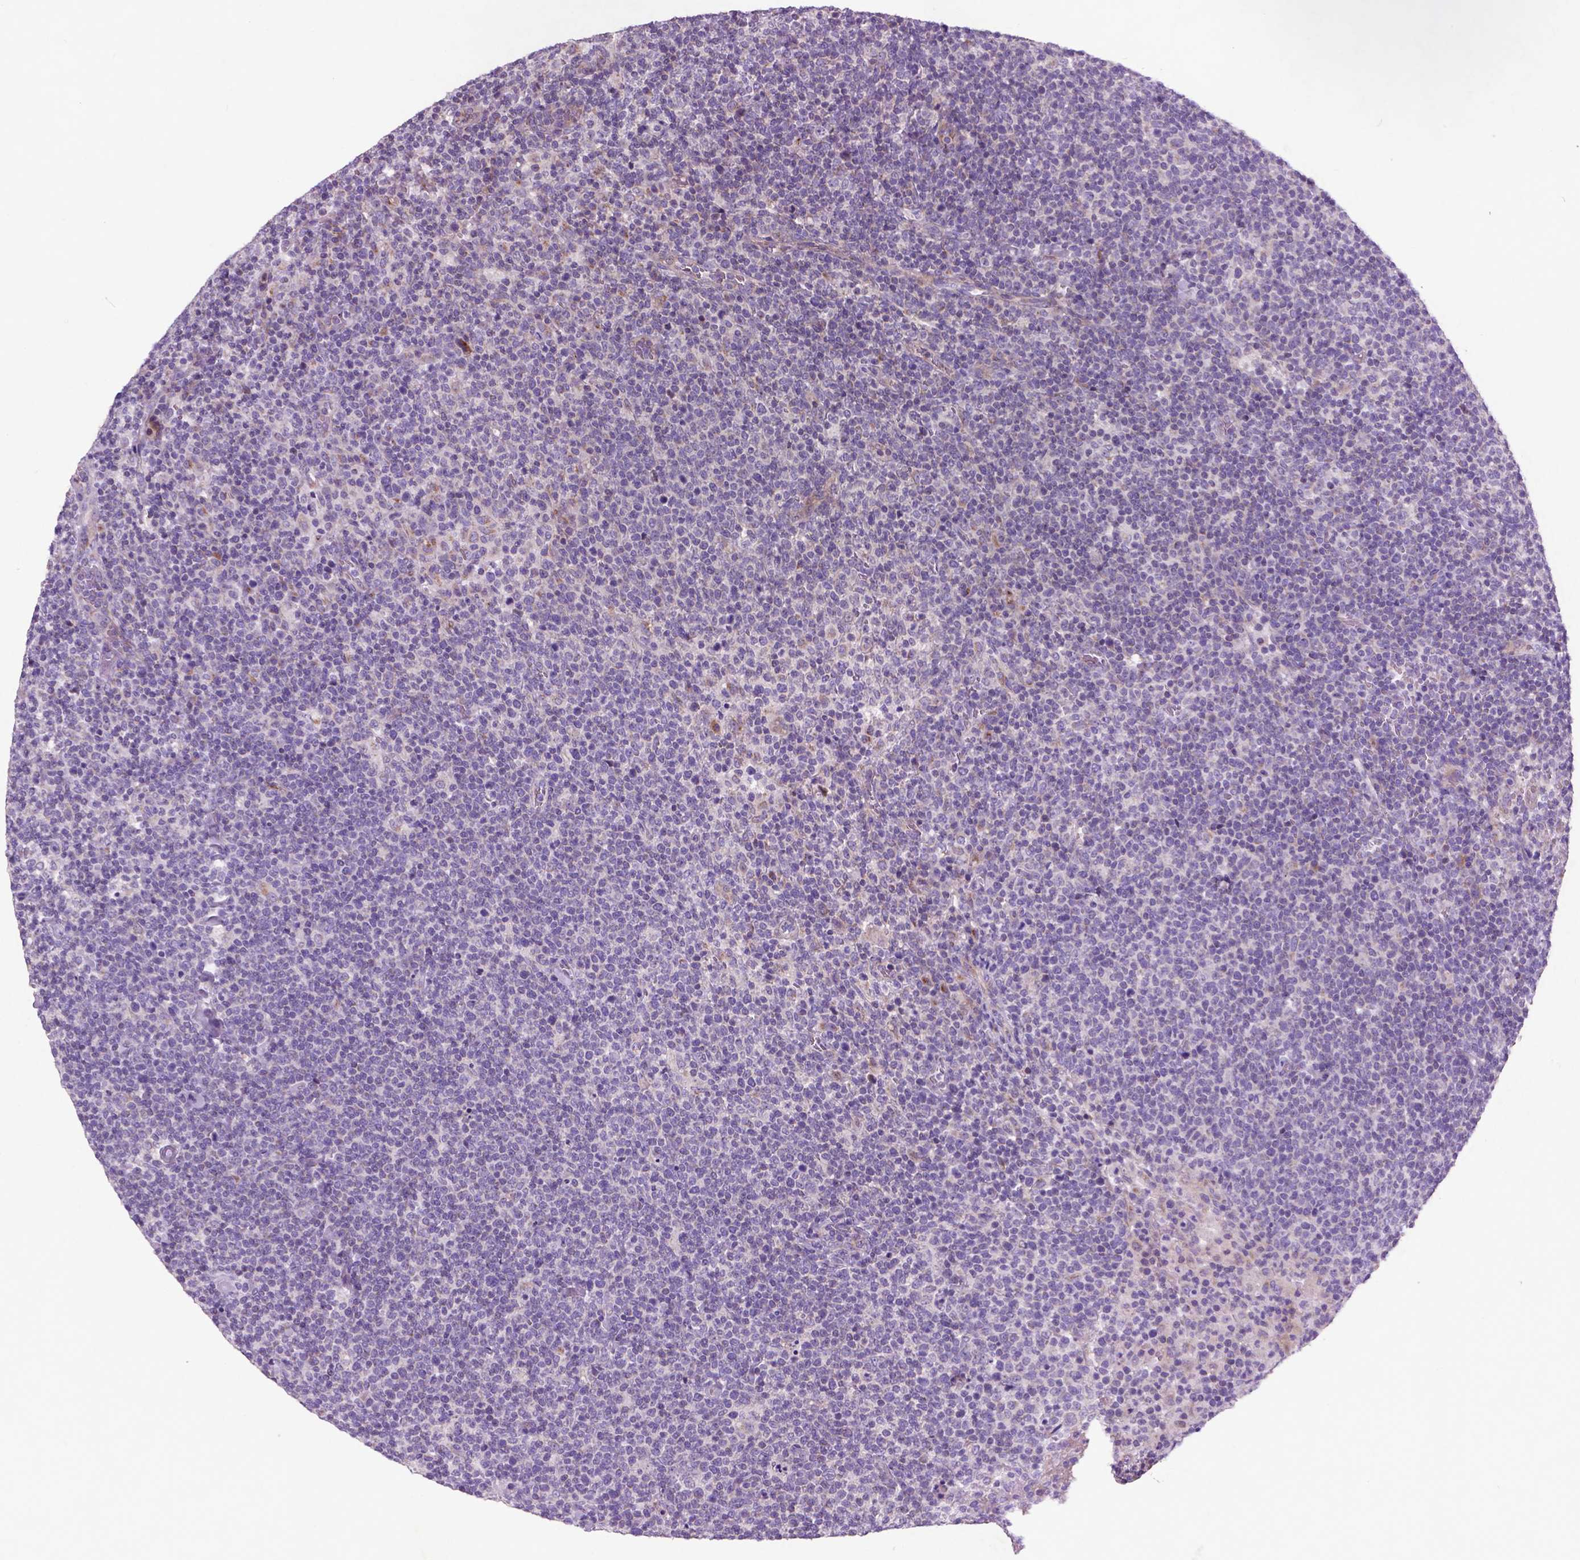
{"staining": {"intensity": "negative", "quantity": "none", "location": "none"}, "tissue": "lymphoma", "cell_type": "Tumor cells", "image_type": "cancer", "snomed": [{"axis": "morphology", "description": "Malignant lymphoma, non-Hodgkin's type, High grade"}, {"axis": "topography", "description": "Lymph node"}], "caption": "The immunohistochemistry histopathology image has no significant expression in tumor cells of malignant lymphoma, non-Hodgkin's type (high-grade) tissue.", "gene": "ATG4D", "patient": {"sex": "male", "age": 61}}